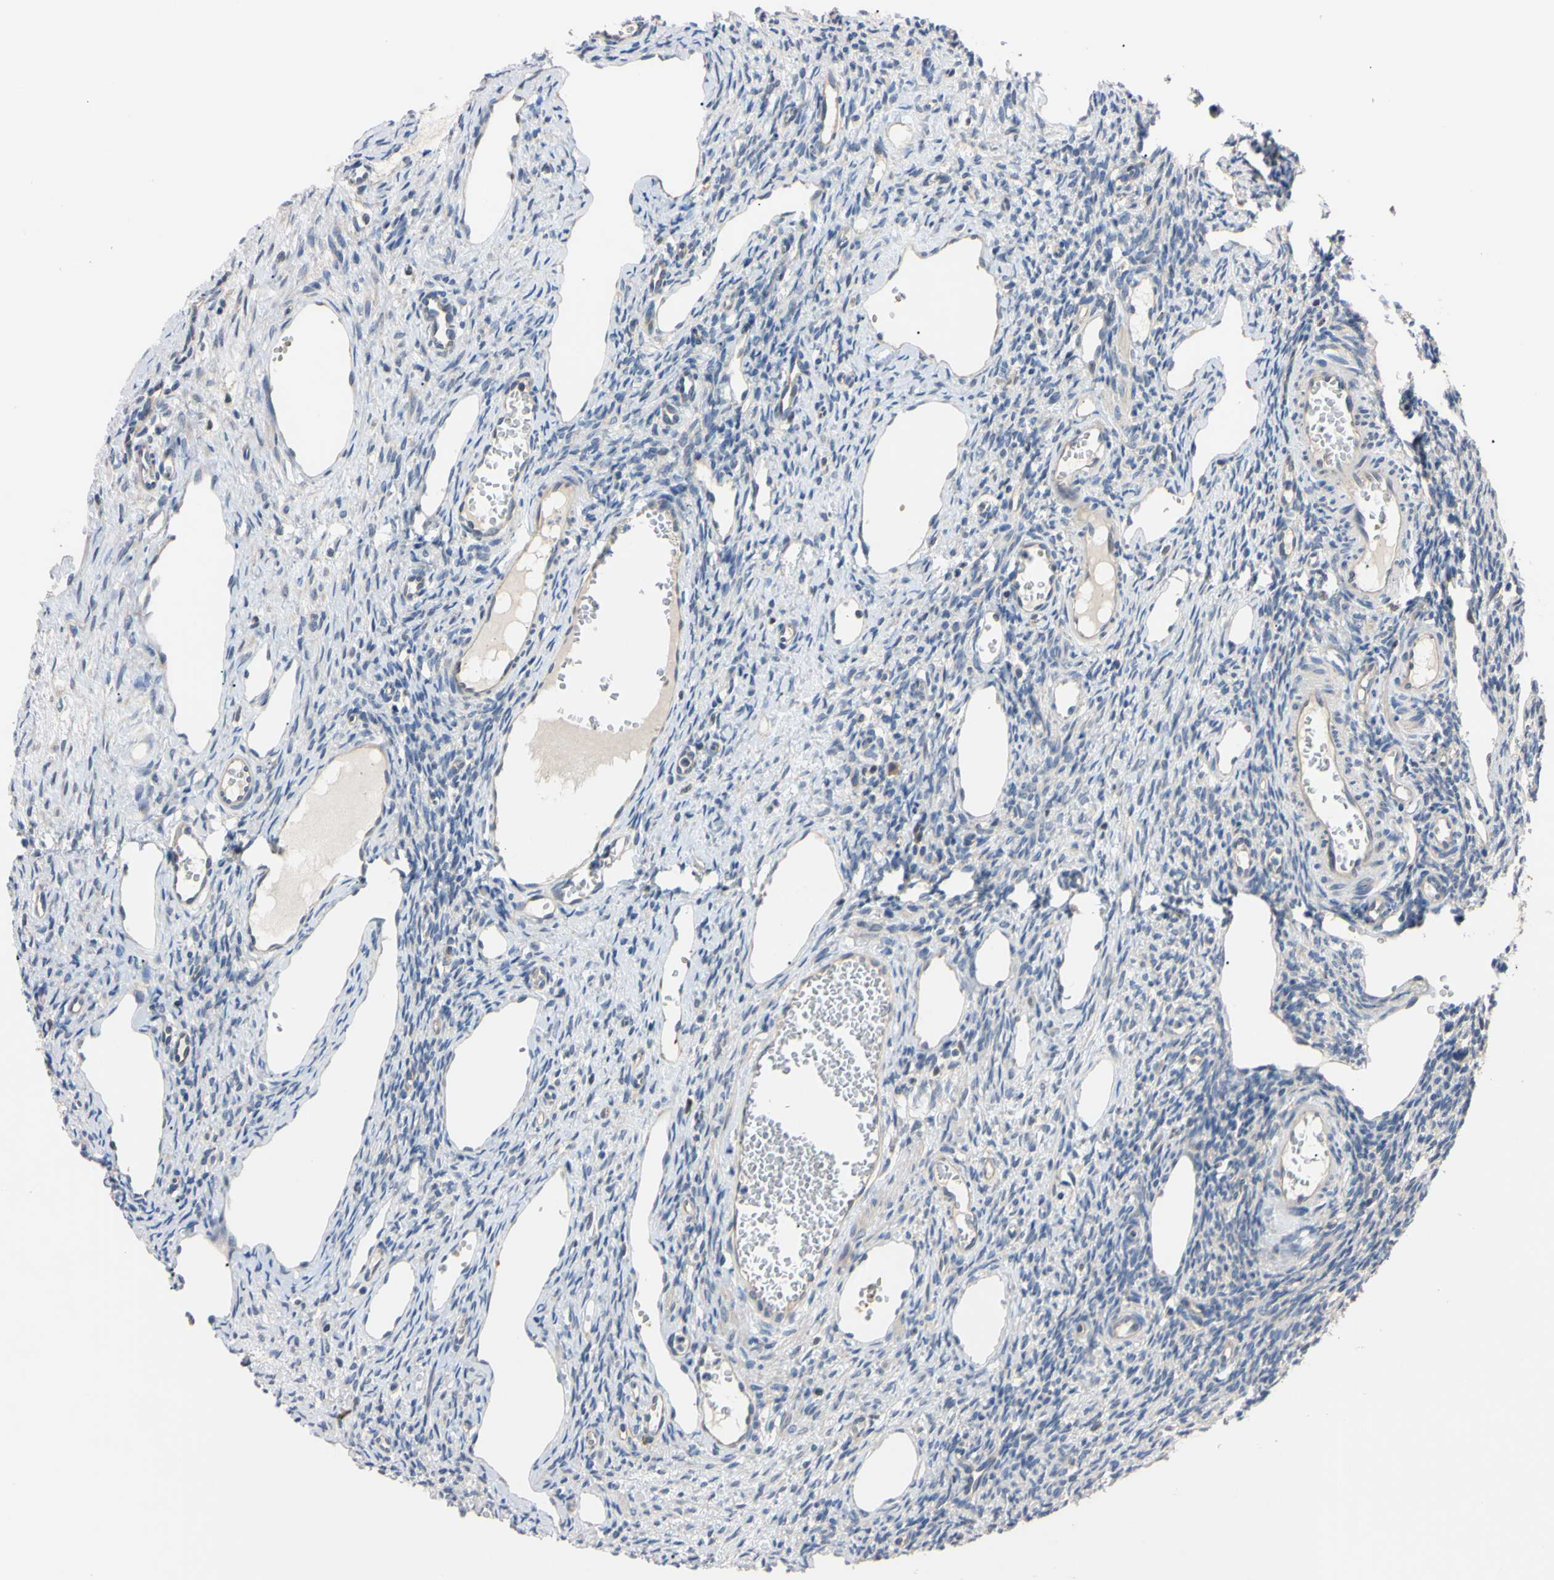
{"staining": {"intensity": "weak", "quantity": "<25%", "location": "cytoplasmic/membranous"}, "tissue": "ovary", "cell_type": "Ovarian stroma cells", "image_type": "normal", "snomed": [{"axis": "morphology", "description": "Normal tissue, NOS"}, {"axis": "topography", "description": "Ovary"}], "caption": "Immunohistochemistry (IHC) histopathology image of unremarkable human ovary stained for a protein (brown), which shows no expression in ovarian stroma cells.", "gene": "RARS1", "patient": {"sex": "female", "age": 33}}